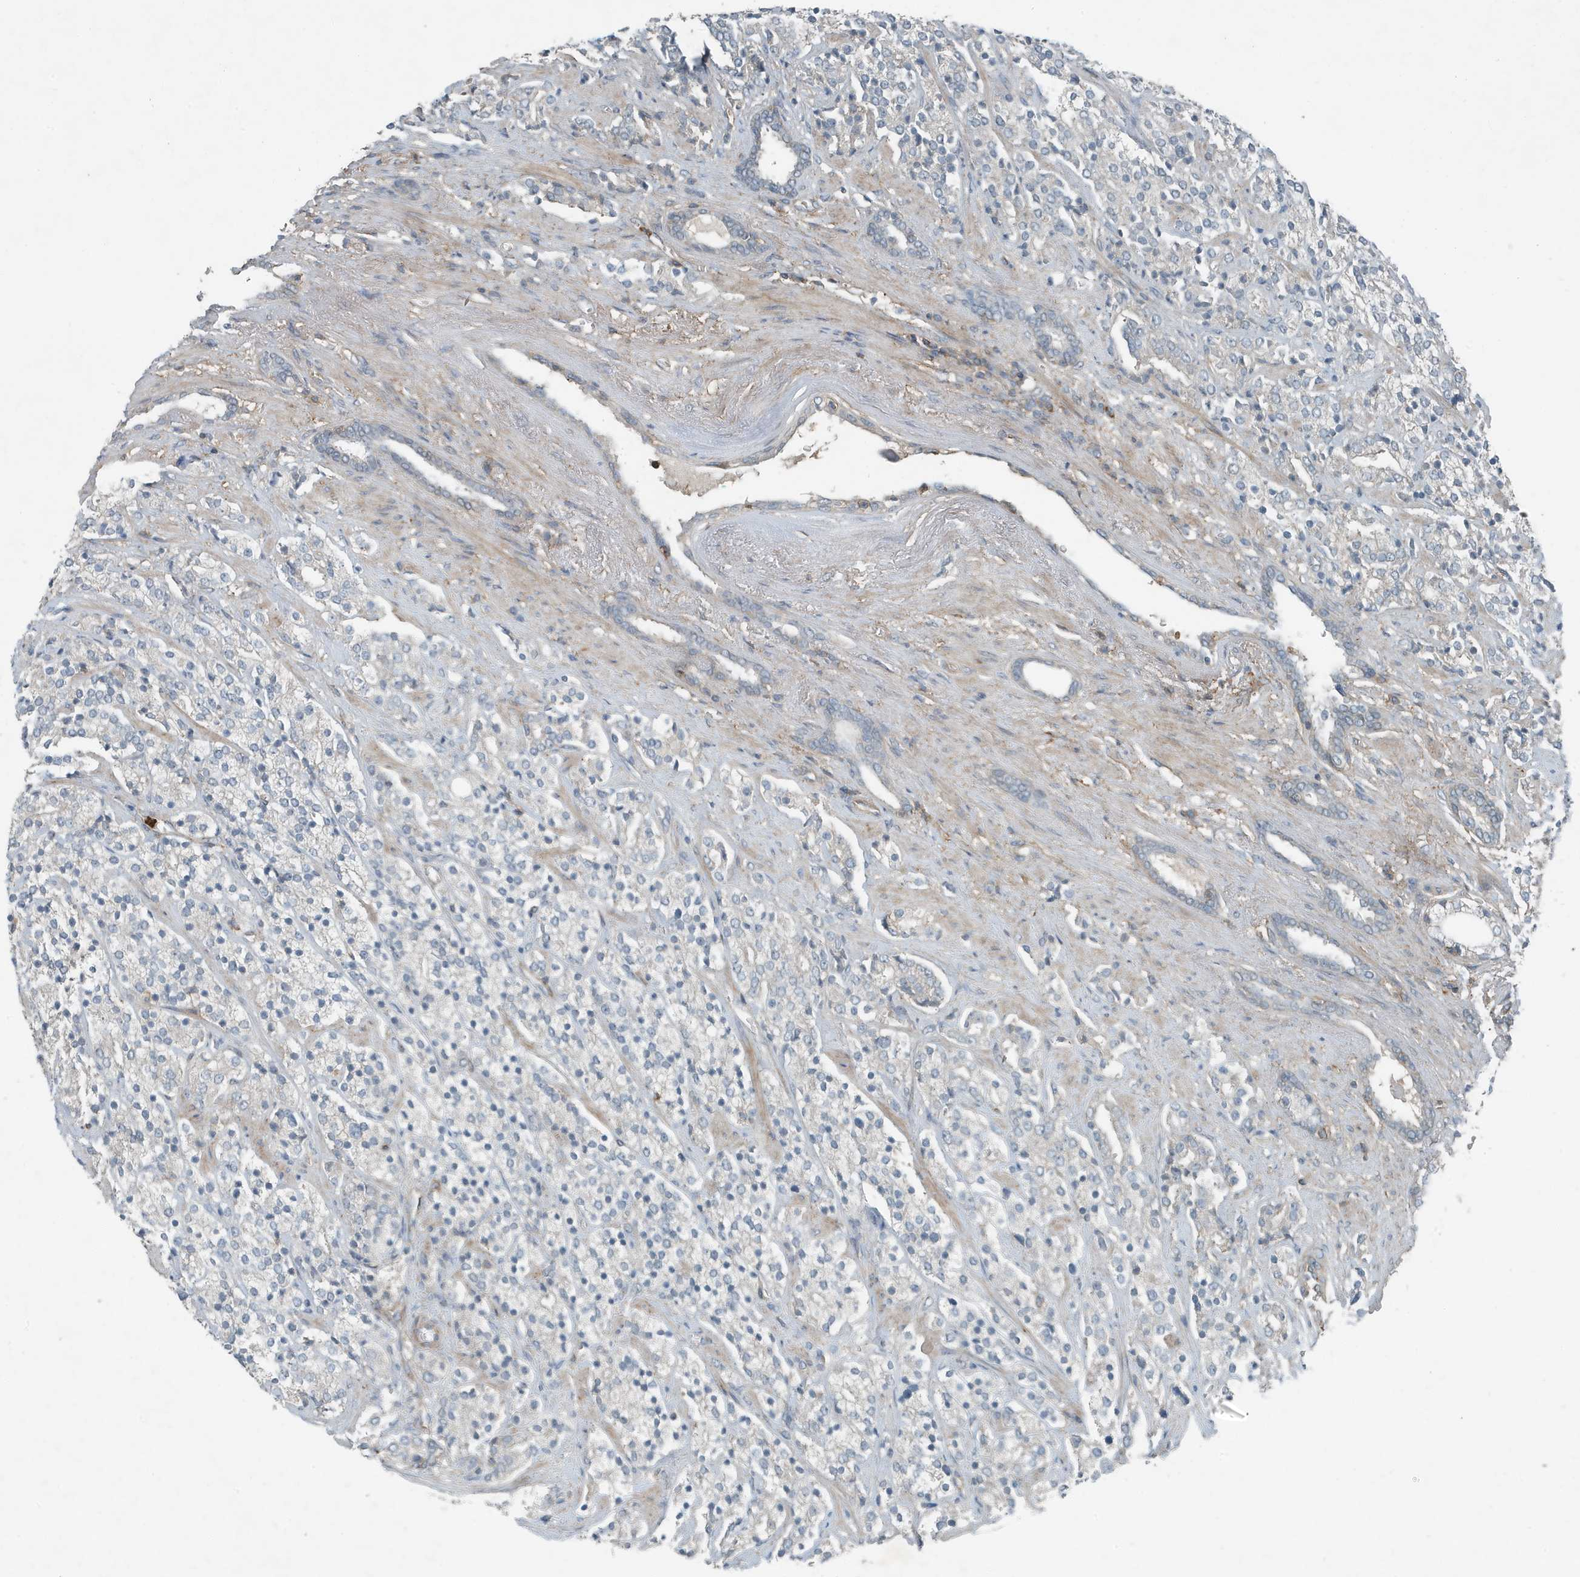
{"staining": {"intensity": "negative", "quantity": "none", "location": "none"}, "tissue": "prostate cancer", "cell_type": "Tumor cells", "image_type": "cancer", "snomed": [{"axis": "morphology", "description": "Adenocarcinoma, High grade"}, {"axis": "topography", "description": "Prostate"}], "caption": "Photomicrograph shows no significant protein expression in tumor cells of prostate adenocarcinoma (high-grade).", "gene": "DAPP1", "patient": {"sex": "male", "age": 71}}